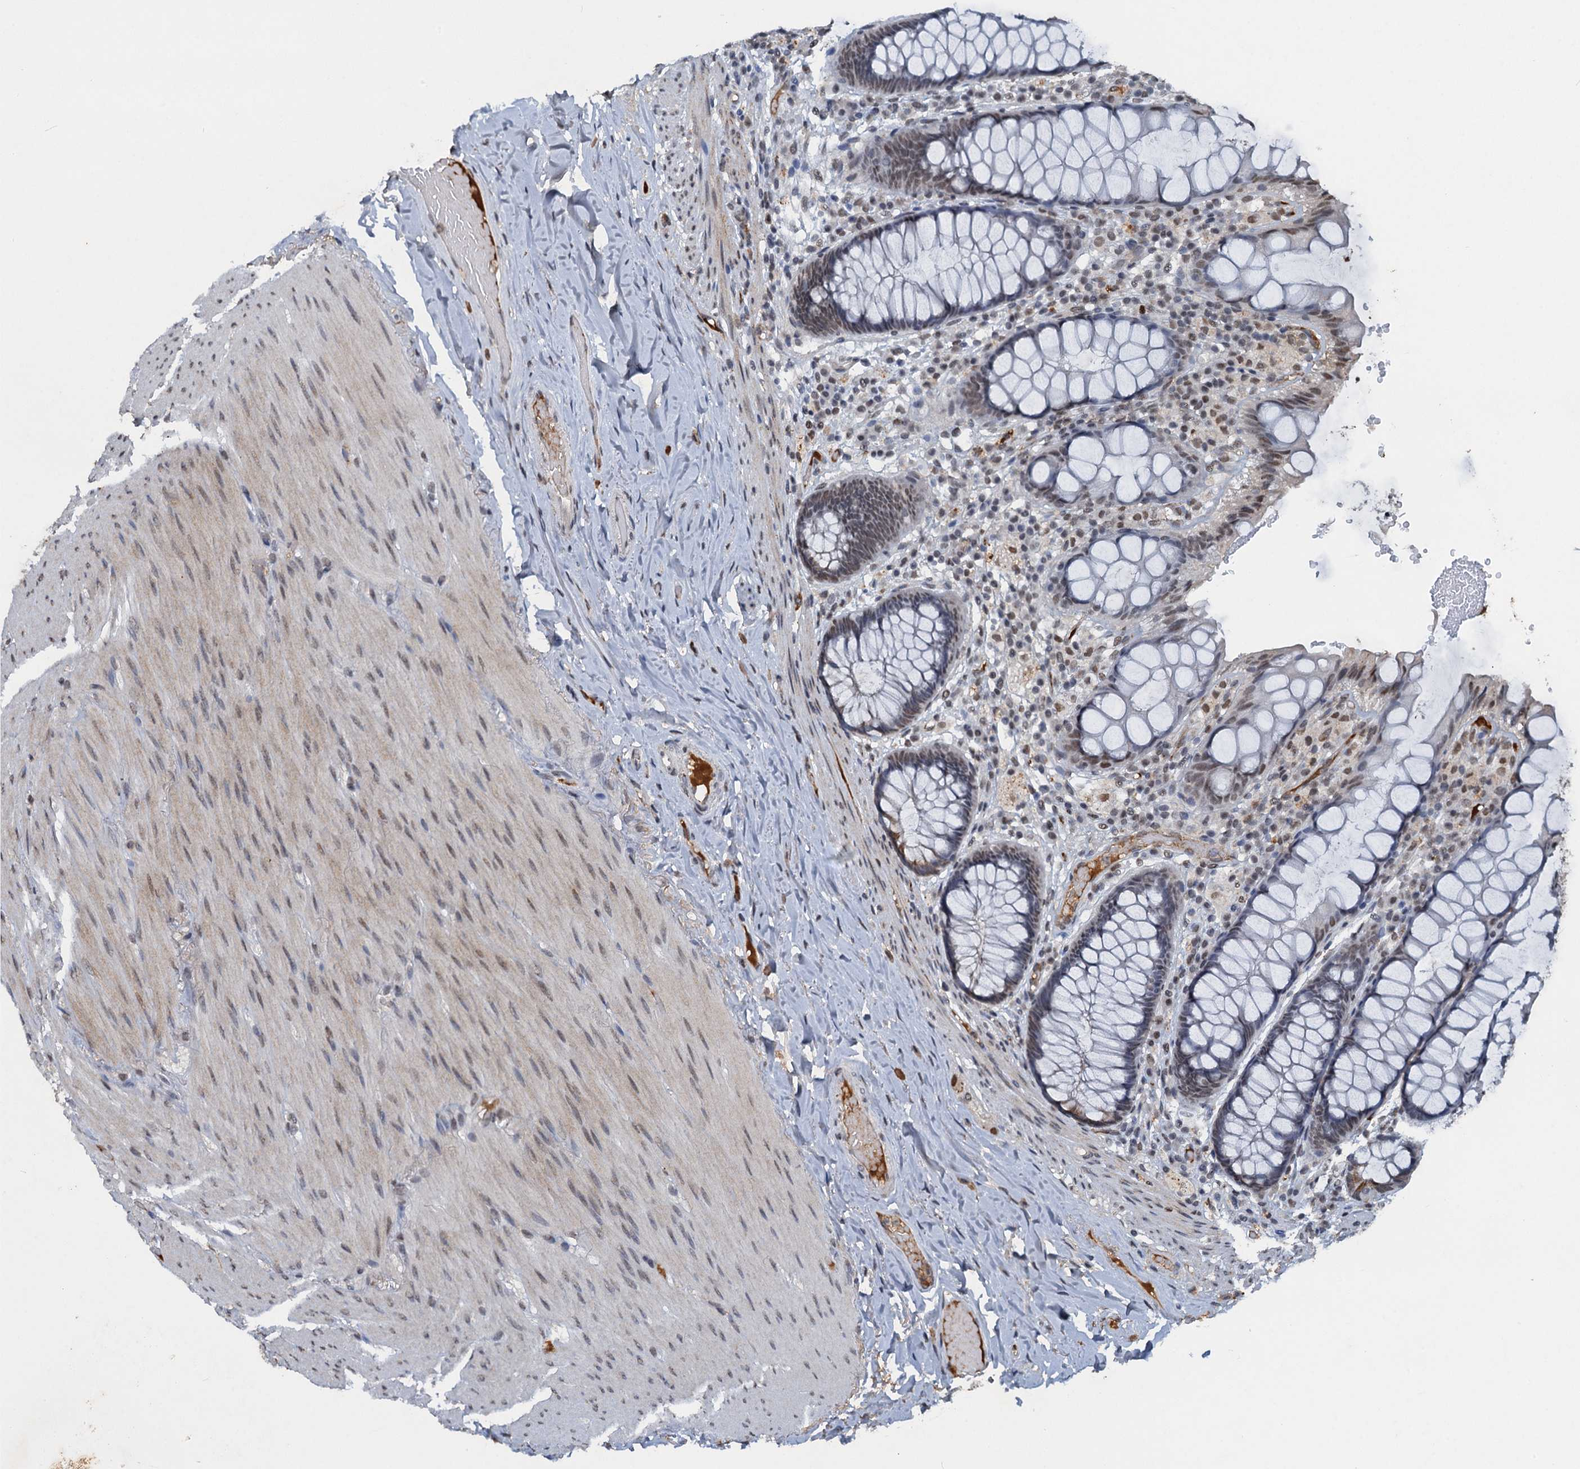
{"staining": {"intensity": "moderate", "quantity": "25%-75%", "location": "nuclear"}, "tissue": "rectum", "cell_type": "Glandular cells", "image_type": "normal", "snomed": [{"axis": "morphology", "description": "Normal tissue, NOS"}, {"axis": "topography", "description": "Rectum"}], "caption": "This micrograph reveals normal rectum stained with IHC to label a protein in brown. The nuclear of glandular cells show moderate positivity for the protein. Nuclei are counter-stained blue.", "gene": "CSTF3", "patient": {"sex": "male", "age": 83}}